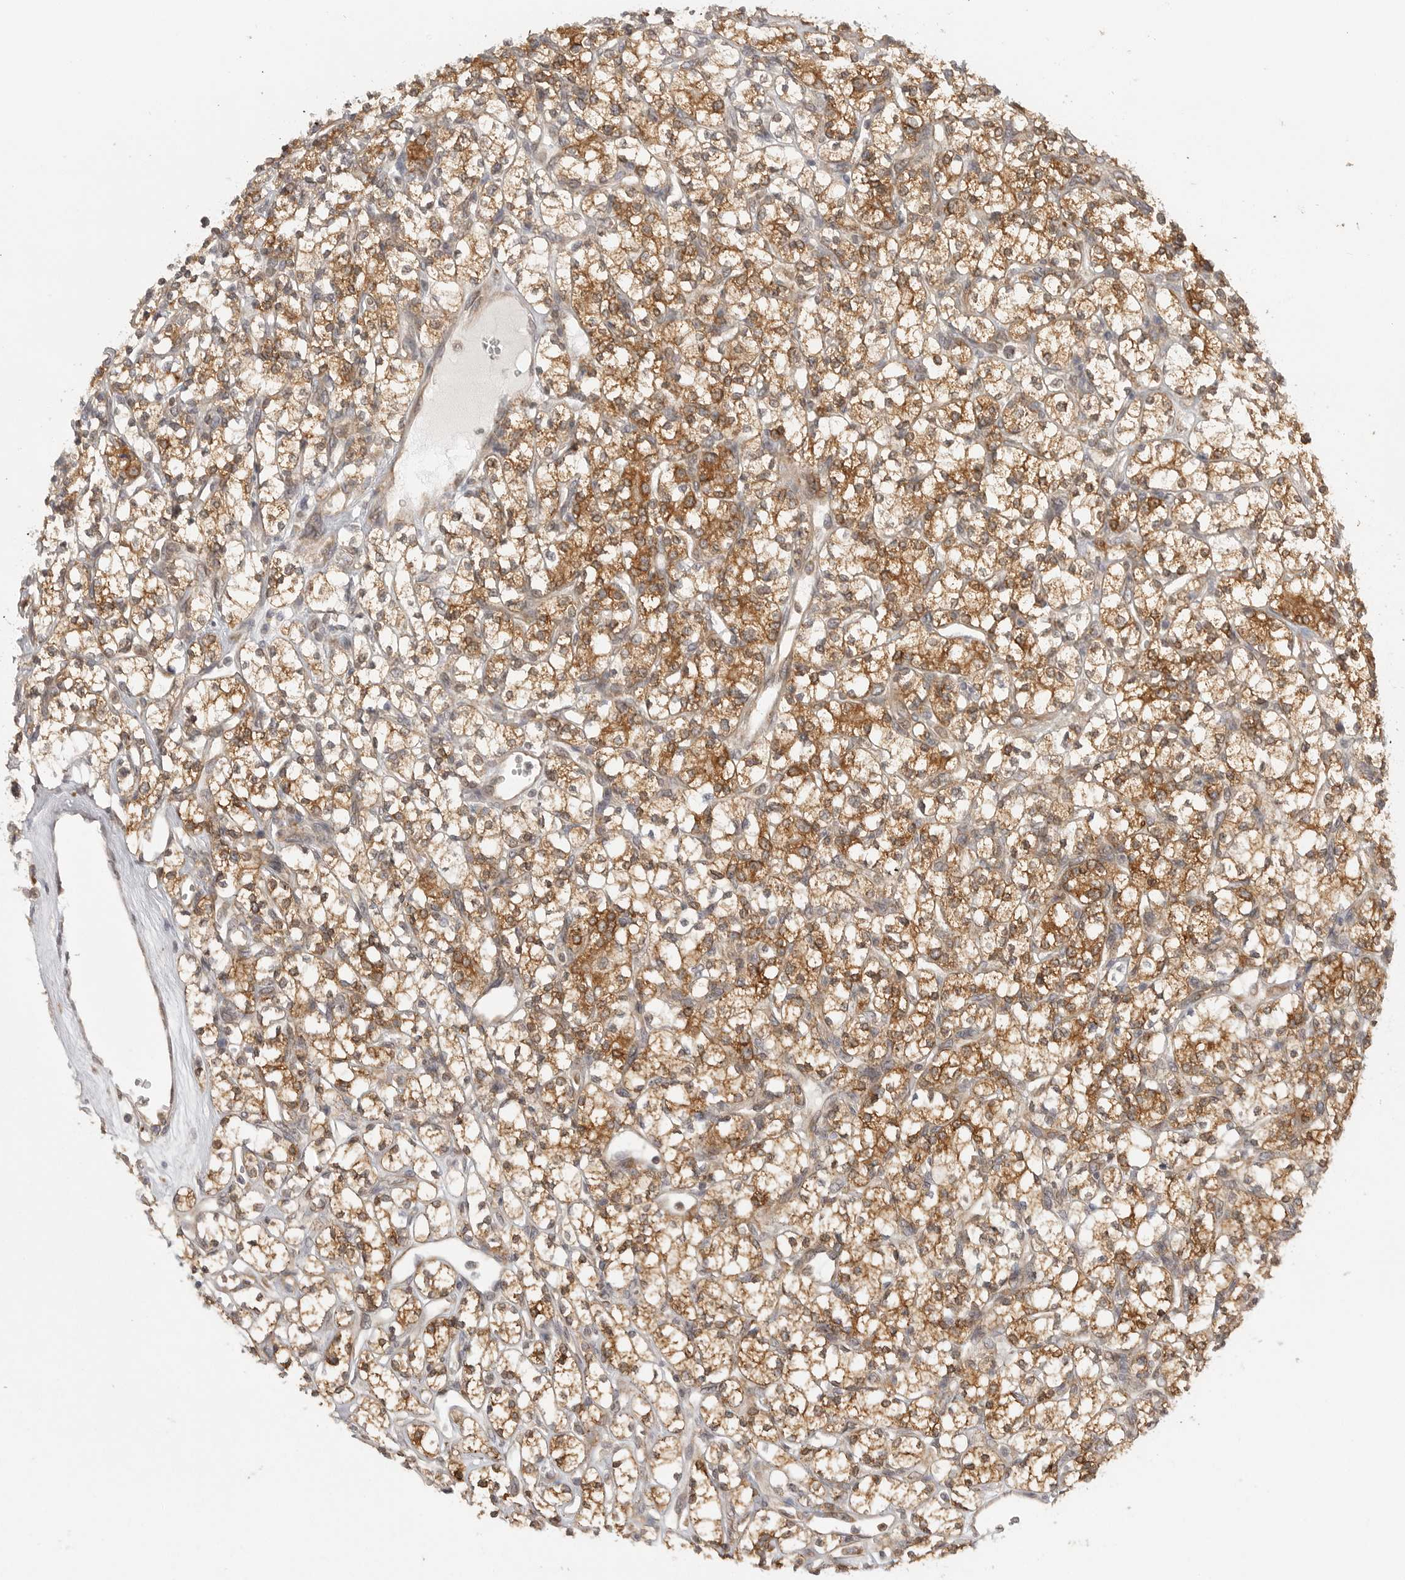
{"staining": {"intensity": "moderate", "quantity": ">75%", "location": "cytoplasmic/membranous"}, "tissue": "renal cancer", "cell_type": "Tumor cells", "image_type": "cancer", "snomed": [{"axis": "morphology", "description": "Adenocarcinoma, NOS"}, {"axis": "topography", "description": "Kidney"}], "caption": "Moderate cytoplasmic/membranous protein positivity is present in about >75% of tumor cells in adenocarcinoma (renal). (Stains: DAB in brown, nuclei in blue, Microscopy: brightfield microscopy at high magnification).", "gene": "CERS2", "patient": {"sex": "male", "age": 77}}